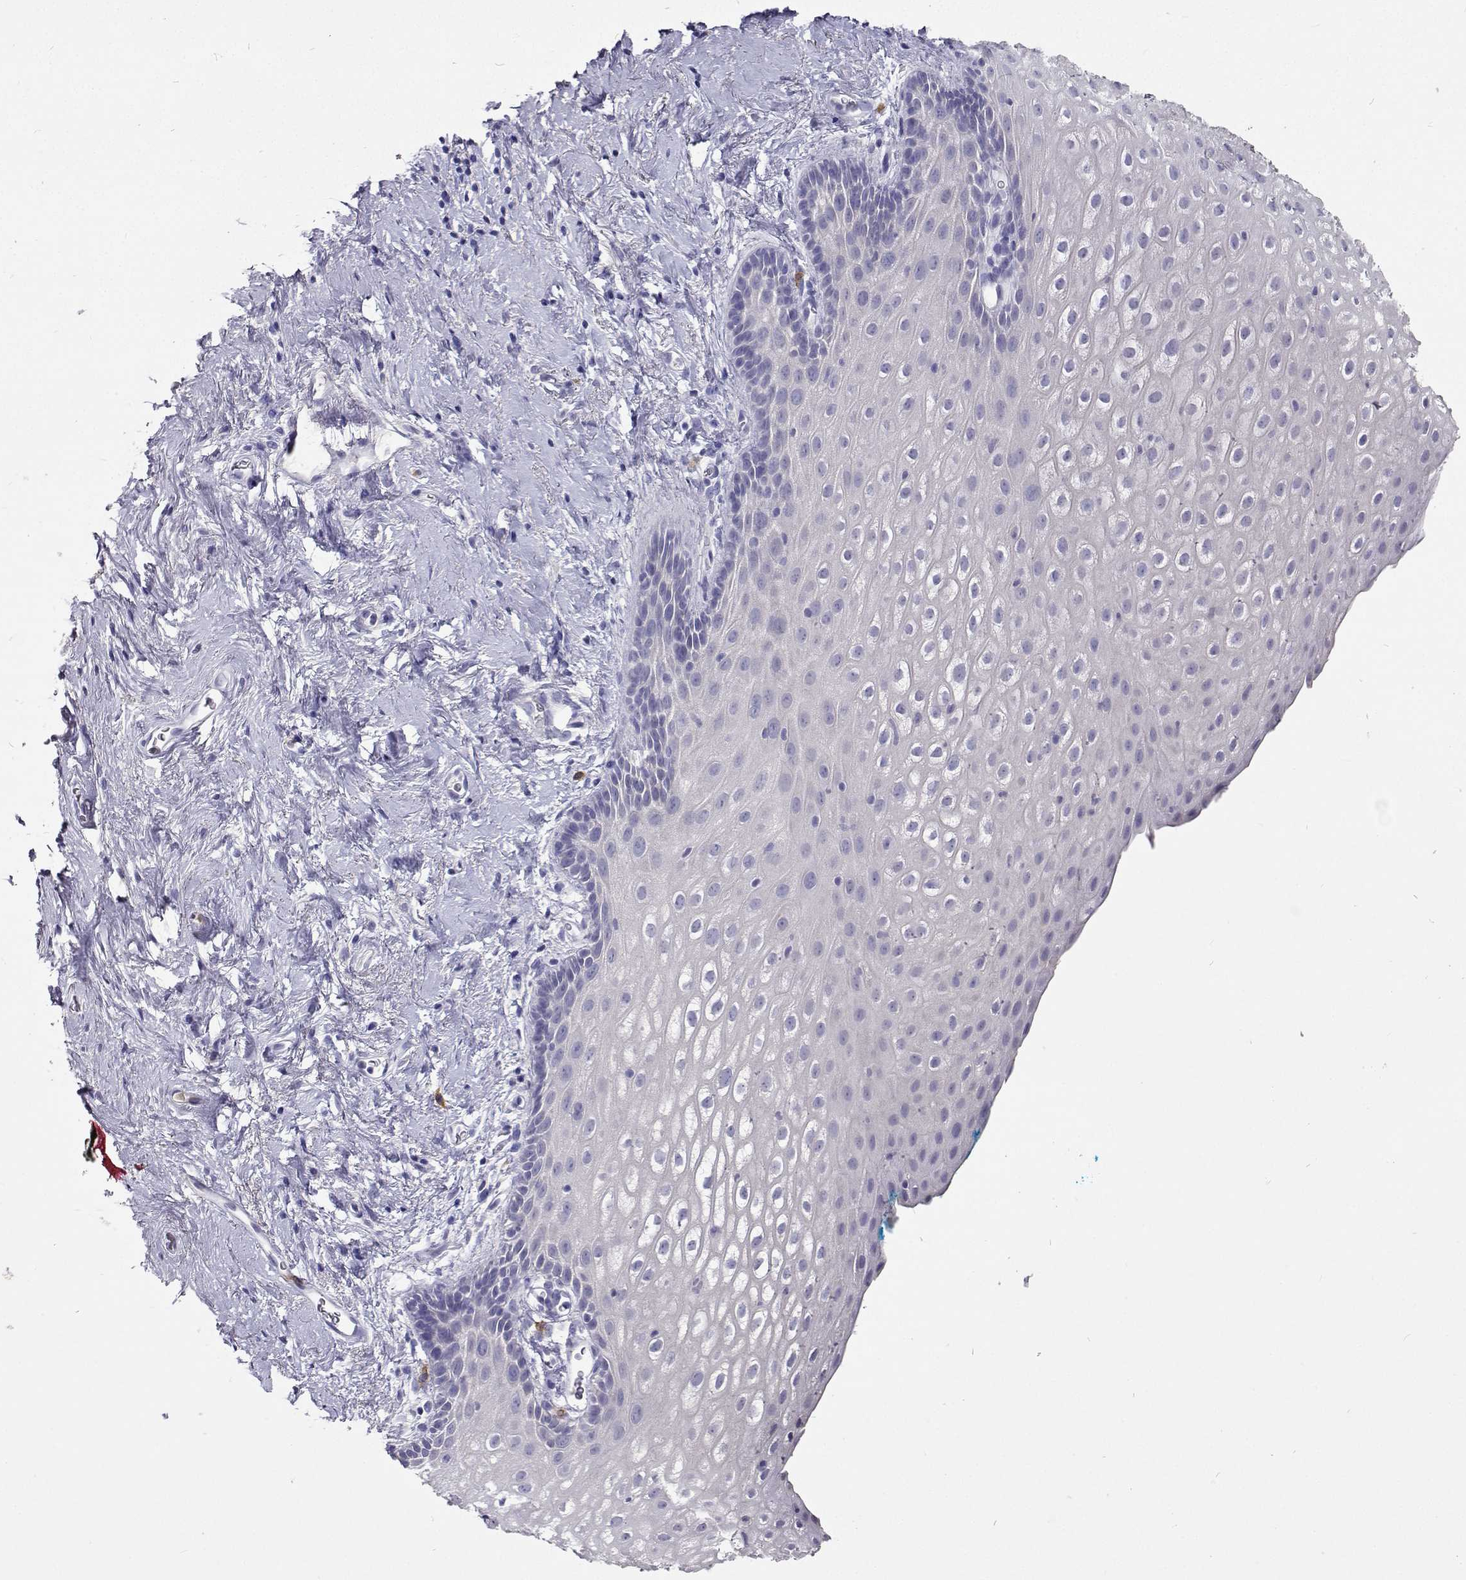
{"staining": {"intensity": "negative", "quantity": "none", "location": "none"}, "tissue": "vagina", "cell_type": "Squamous epithelial cells", "image_type": "normal", "snomed": [{"axis": "morphology", "description": "Normal tissue, NOS"}, {"axis": "morphology", "description": "Adenocarcinoma, NOS"}, {"axis": "topography", "description": "Rectum"}, {"axis": "topography", "description": "Vagina"}, {"axis": "topography", "description": "Peripheral nerve tissue"}], "caption": "DAB (3,3'-diaminobenzidine) immunohistochemical staining of normal vagina shows no significant staining in squamous epithelial cells.", "gene": "CFAP44", "patient": {"sex": "female", "age": 71}}